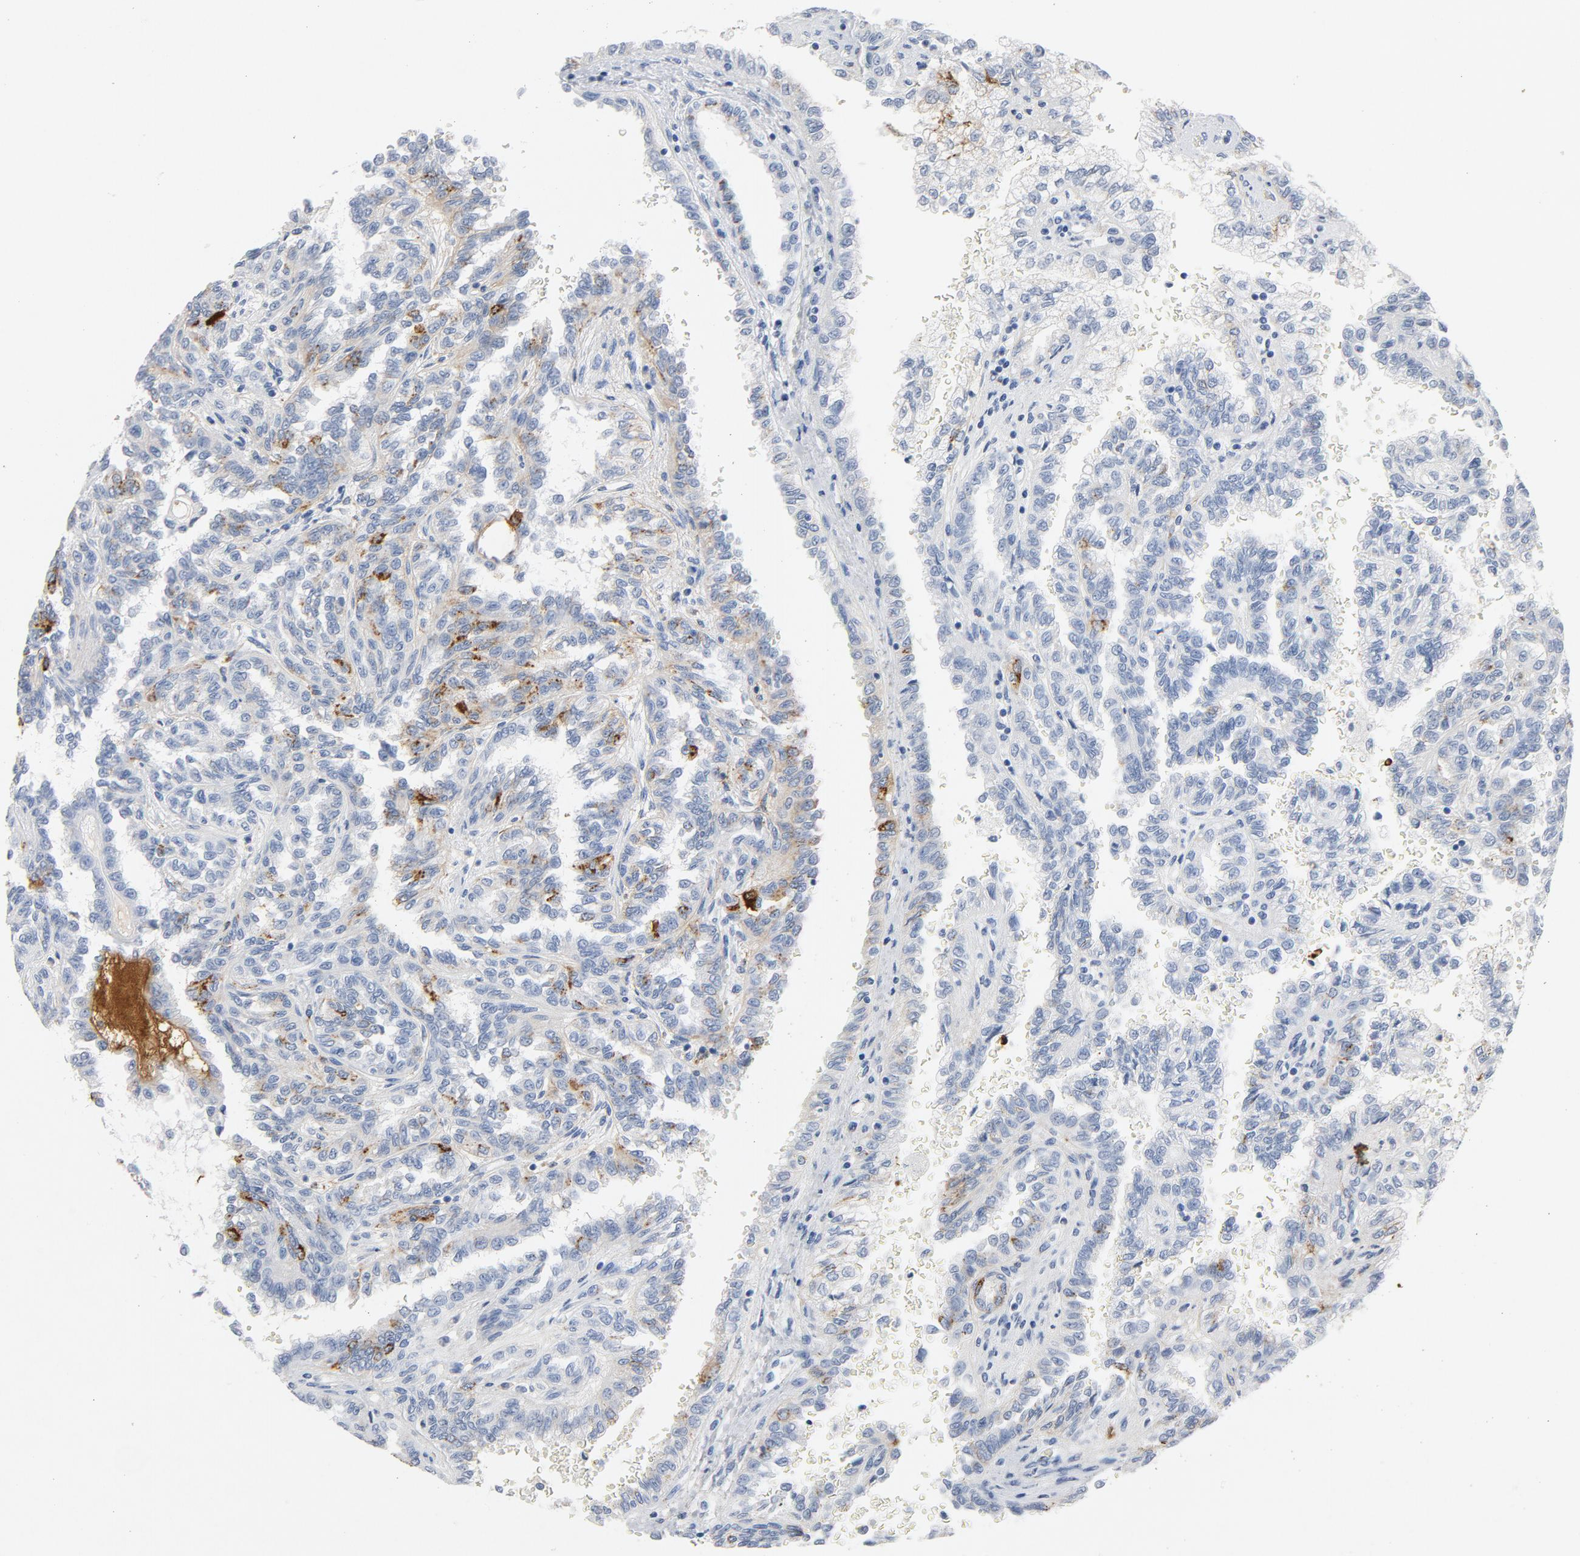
{"staining": {"intensity": "weak", "quantity": "25%-75%", "location": "cytoplasmic/membranous"}, "tissue": "renal cancer", "cell_type": "Tumor cells", "image_type": "cancer", "snomed": [{"axis": "morphology", "description": "Inflammation, NOS"}, {"axis": "morphology", "description": "Adenocarcinoma, NOS"}, {"axis": "topography", "description": "Kidney"}], "caption": "A micrograph of human renal cancer stained for a protein demonstrates weak cytoplasmic/membranous brown staining in tumor cells.", "gene": "PTPRB", "patient": {"sex": "male", "age": 68}}